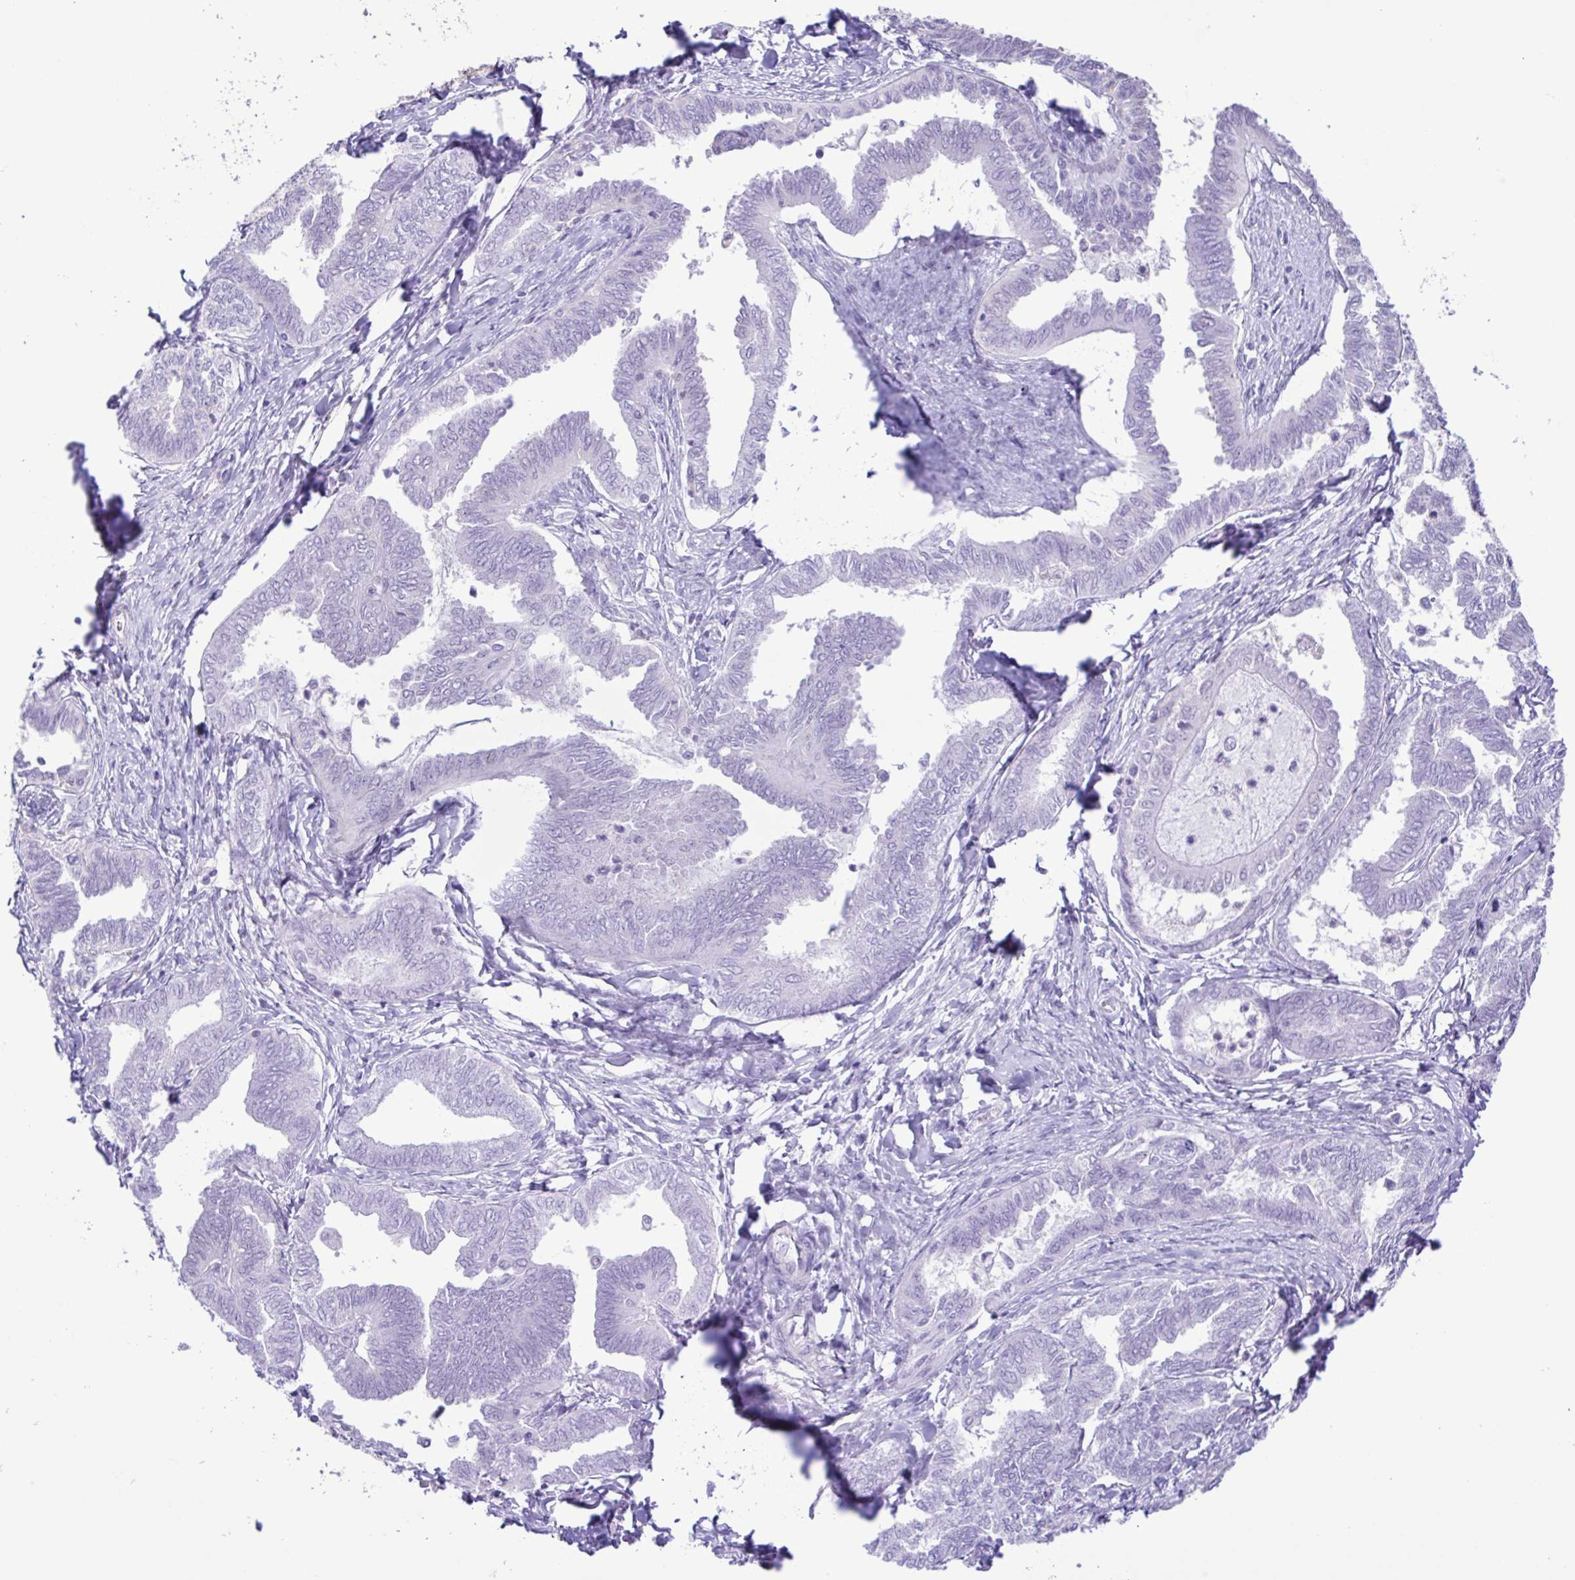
{"staining": {"intensity": "negative", "quantity": "none", "location": "none"}, "tissue": "ovarian cancer", "cell_type": "Tumor cells", "image_type": "cancer", "snomed": [{"axis": "morphology", "description": "Carcinoma, endometroid"}, {"axis": "topography", "description": "Ovary"}], "caption": "High power microscopy micrograph of an immunohistochemistry image of ovarian cancer (endometroid carcinoma), revealing no significant staining in tumor cells. (DAB (3,3'-diaminobenzidine) immunohistochemistry with hematoxylin counter stain).", "gene": "CYP17A1", "patient": {"sex": "female", "age": 70}}